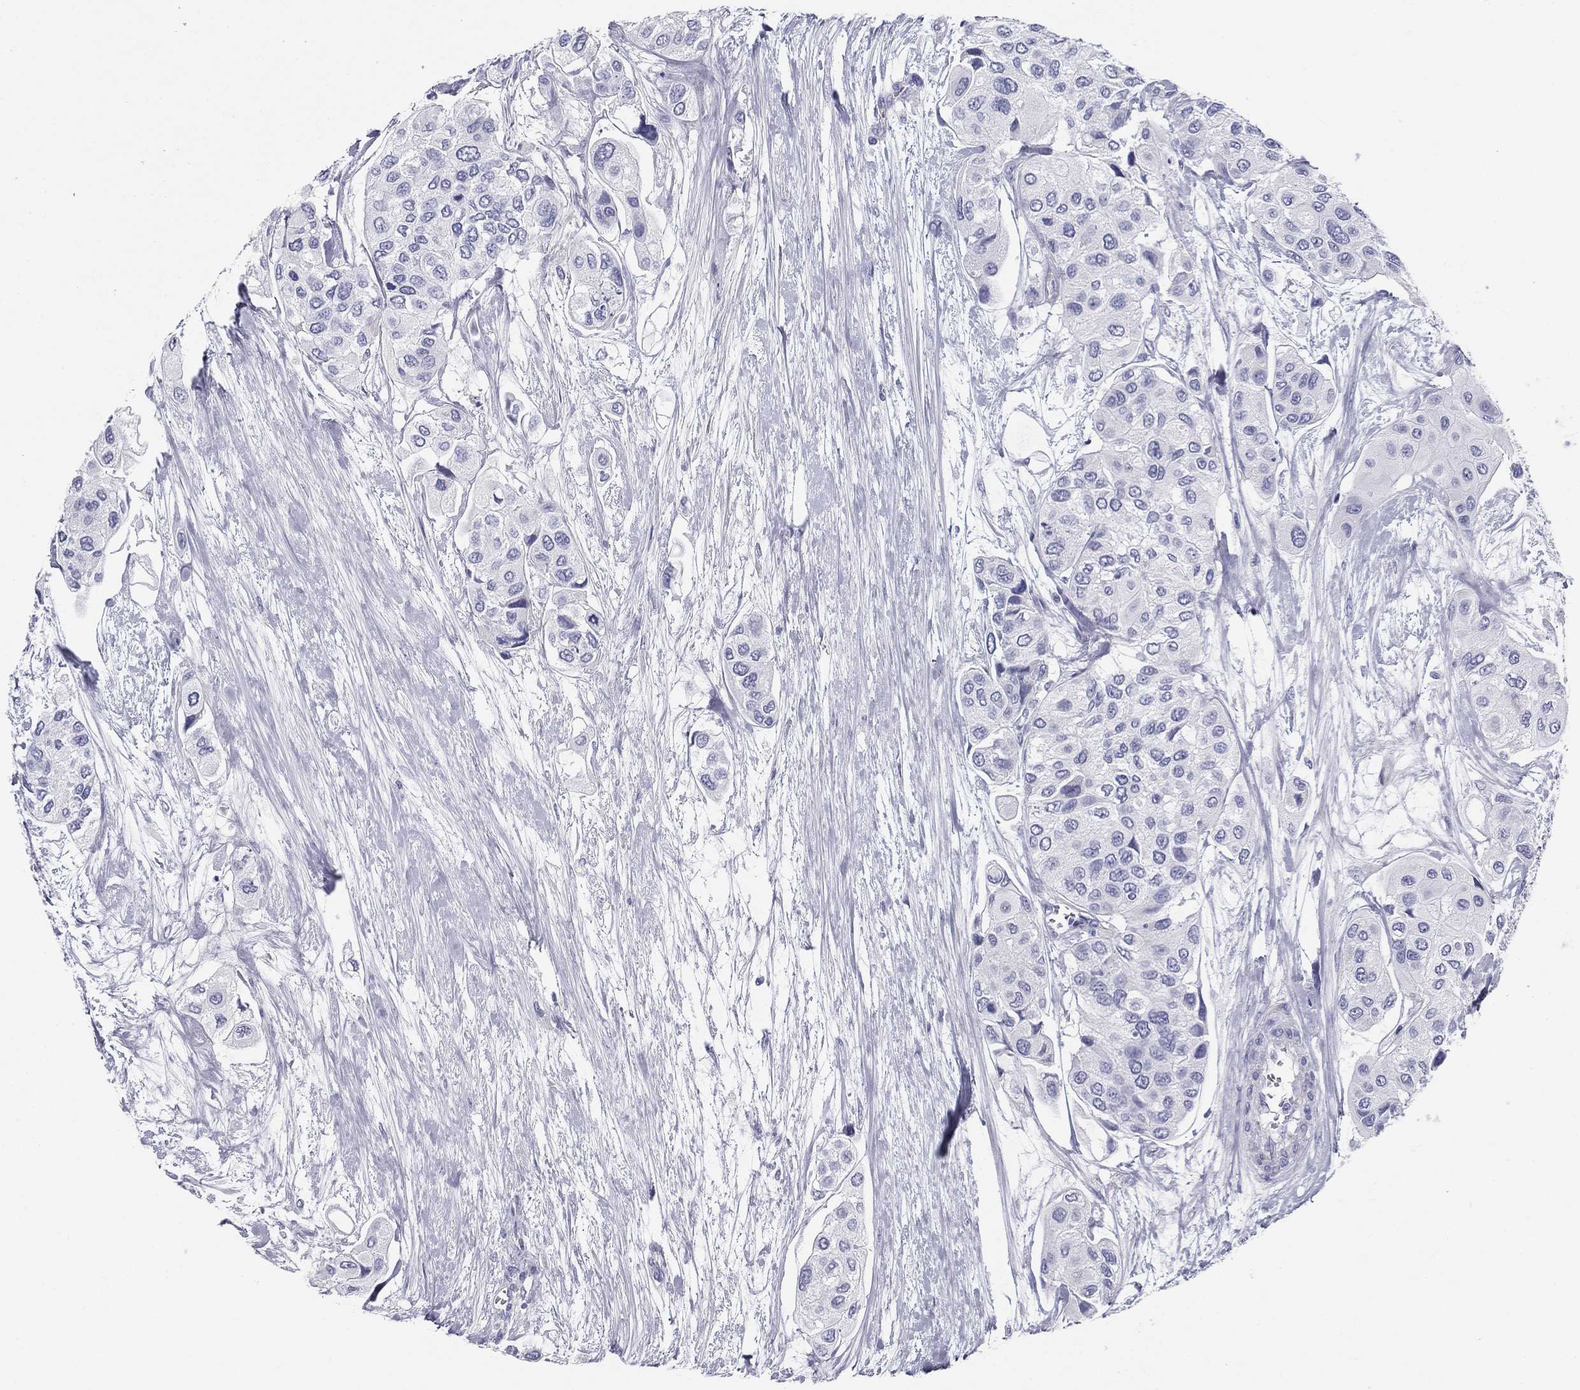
{"staining": {"intensity": "negative", "quantity": "none", "location": "none"}, "tissue": "urothelial cancer", "cell_type": "Tumor cells", "image_type": "cancer", "snomed": [{"axis": "morphology", "description": "Urothelial carcinoma, High grade"}, {"axis": "topography", "description": "Urinary bladder"}], "caption": "The histopathology image demonstrates no significant staining in tumor cells of urothelial cancer.", "gene": "ZP2", "patient": {"sex": "male", "age": 77}}